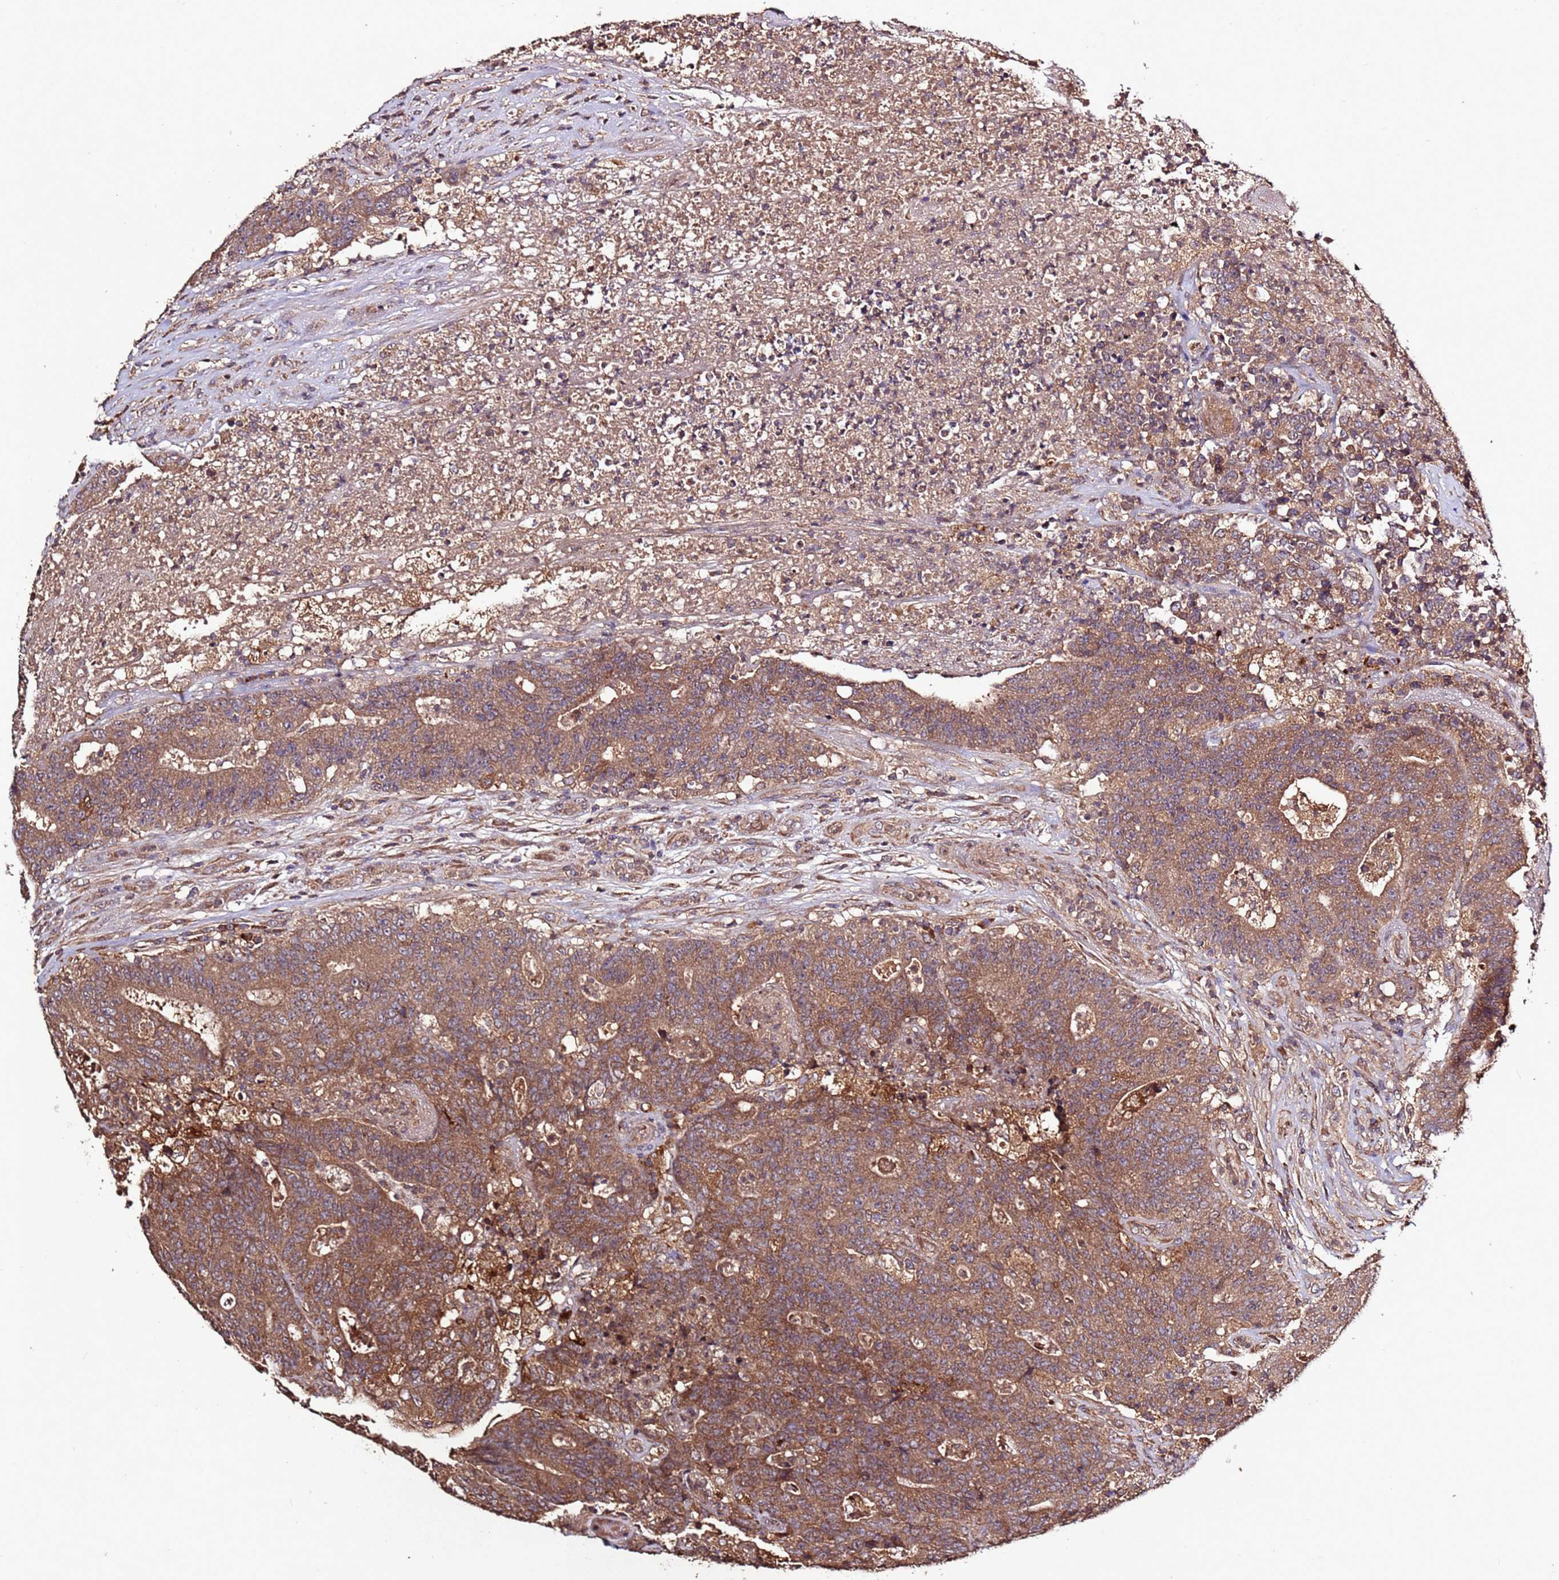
{"staining": {"intensity": "moderate", "quantity": ">75%", "location": "cytoplasmic/membranous"}, "tissue": "colorectal cancer", "cell_type": "Tumor cells", "image_type": "cancer", "snomed": [{"axis": "morphology", "description": "Adenocarcinoma, NOS"}, {"axis": "topography", "description": "Colon"}], "caption": "There is medium levels of moderate cytoplasmic/membranous expression in tumor cells of colorectal cancer (adenocarcinoma), as demonstrated by immunohistochemical staining (brown color).", "gene": "RPS15A", "patient": {"sex": "female", "age": 75}}